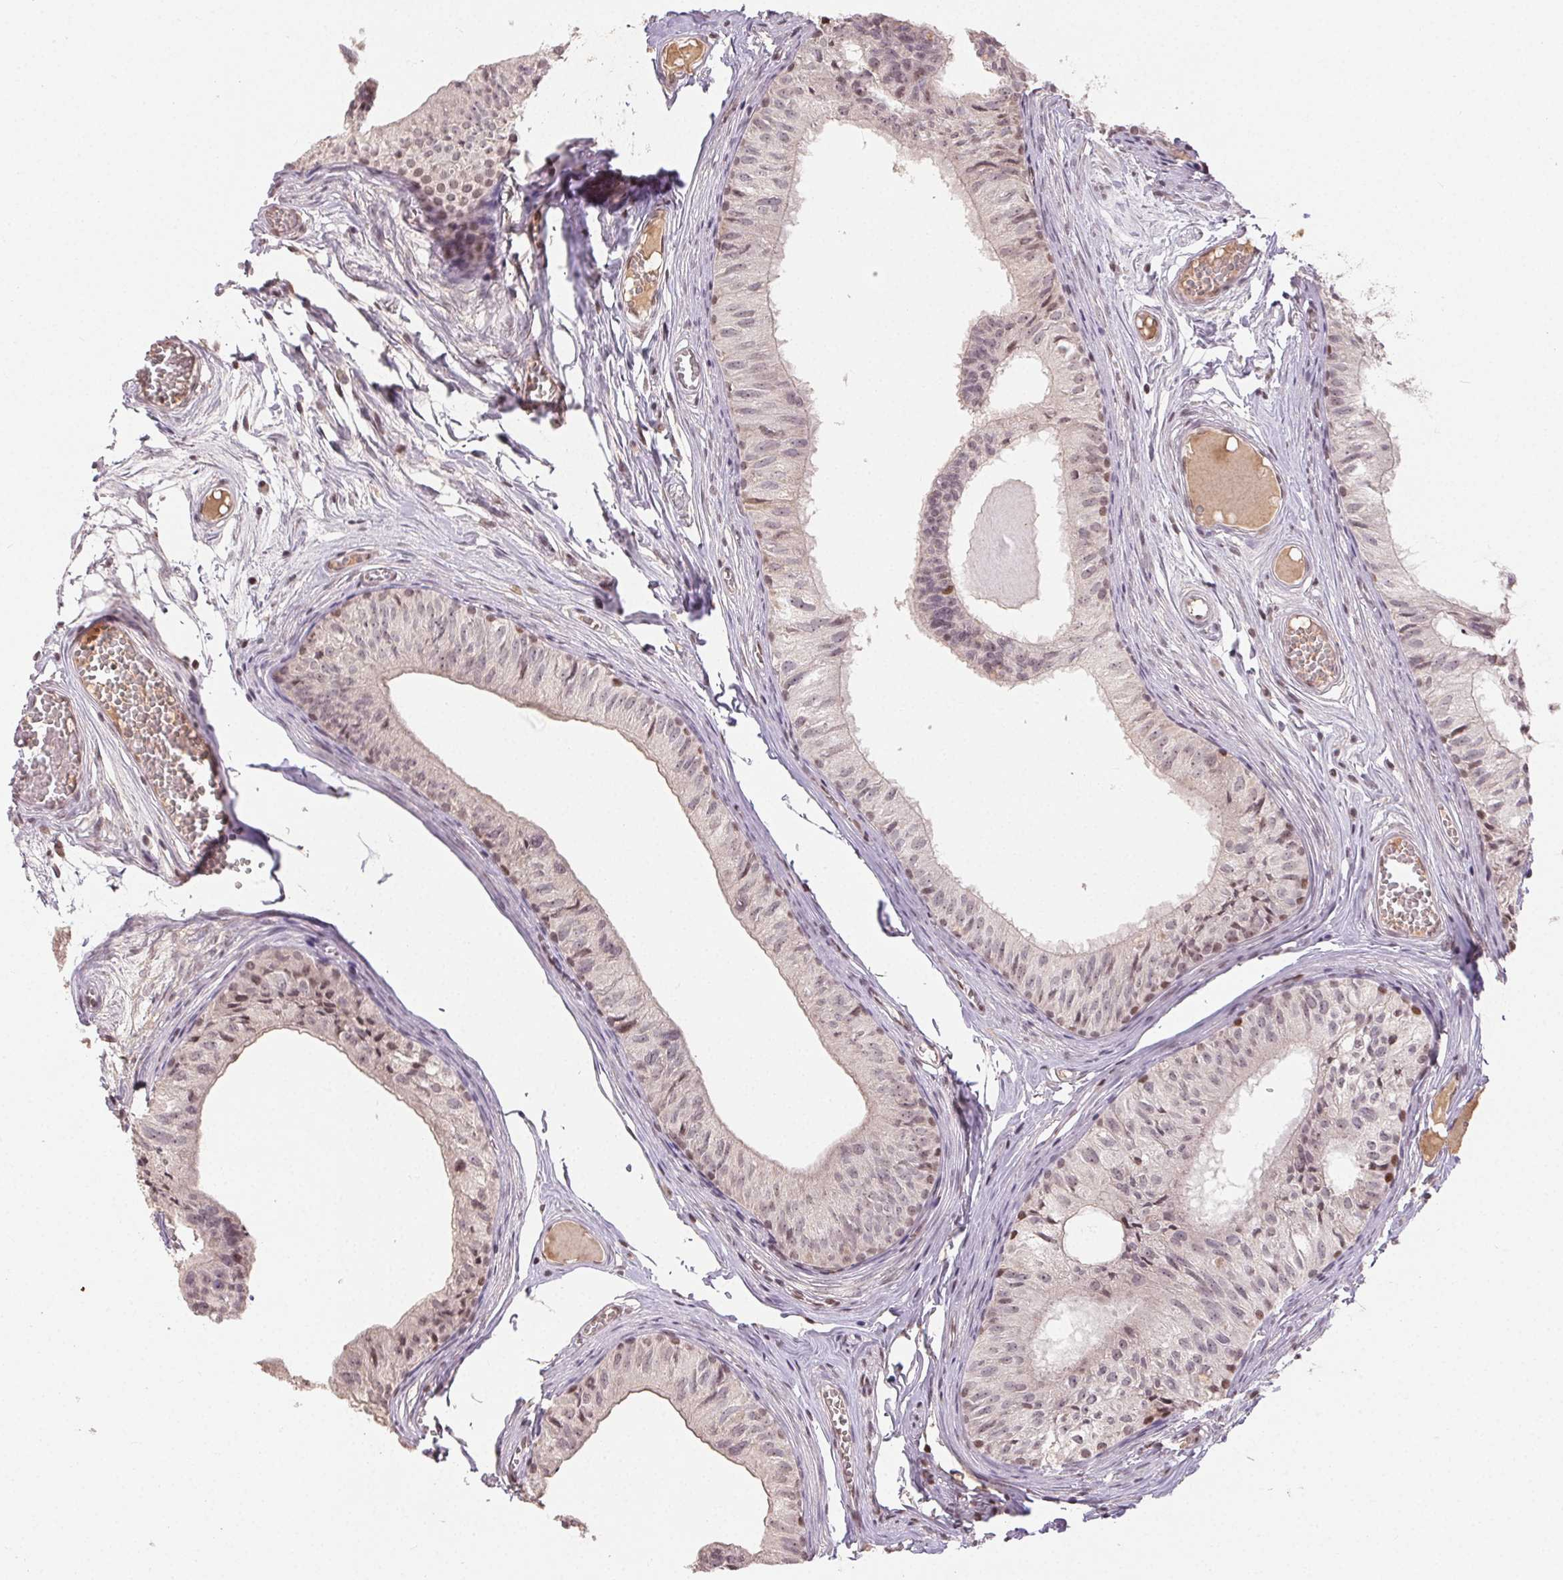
{"staining": {"intensity": "negative", "quantity": "none", "location": "none"}, "tissue": "epididymis", "cell_type": "Glandular cells", "image_type": "normal", "snomed": [{"axis": "morphology", "description": "Normal tissue, NOS"}, {"axis": "topography", "description": "Epididymis"}], "caption": "This is an immunohistochemistry histopathology image of normal epididymis. There is no positivity in glandular cells.", "gene": "MAPKAPK2", "patient": {"sex": "male", "age": 25}}